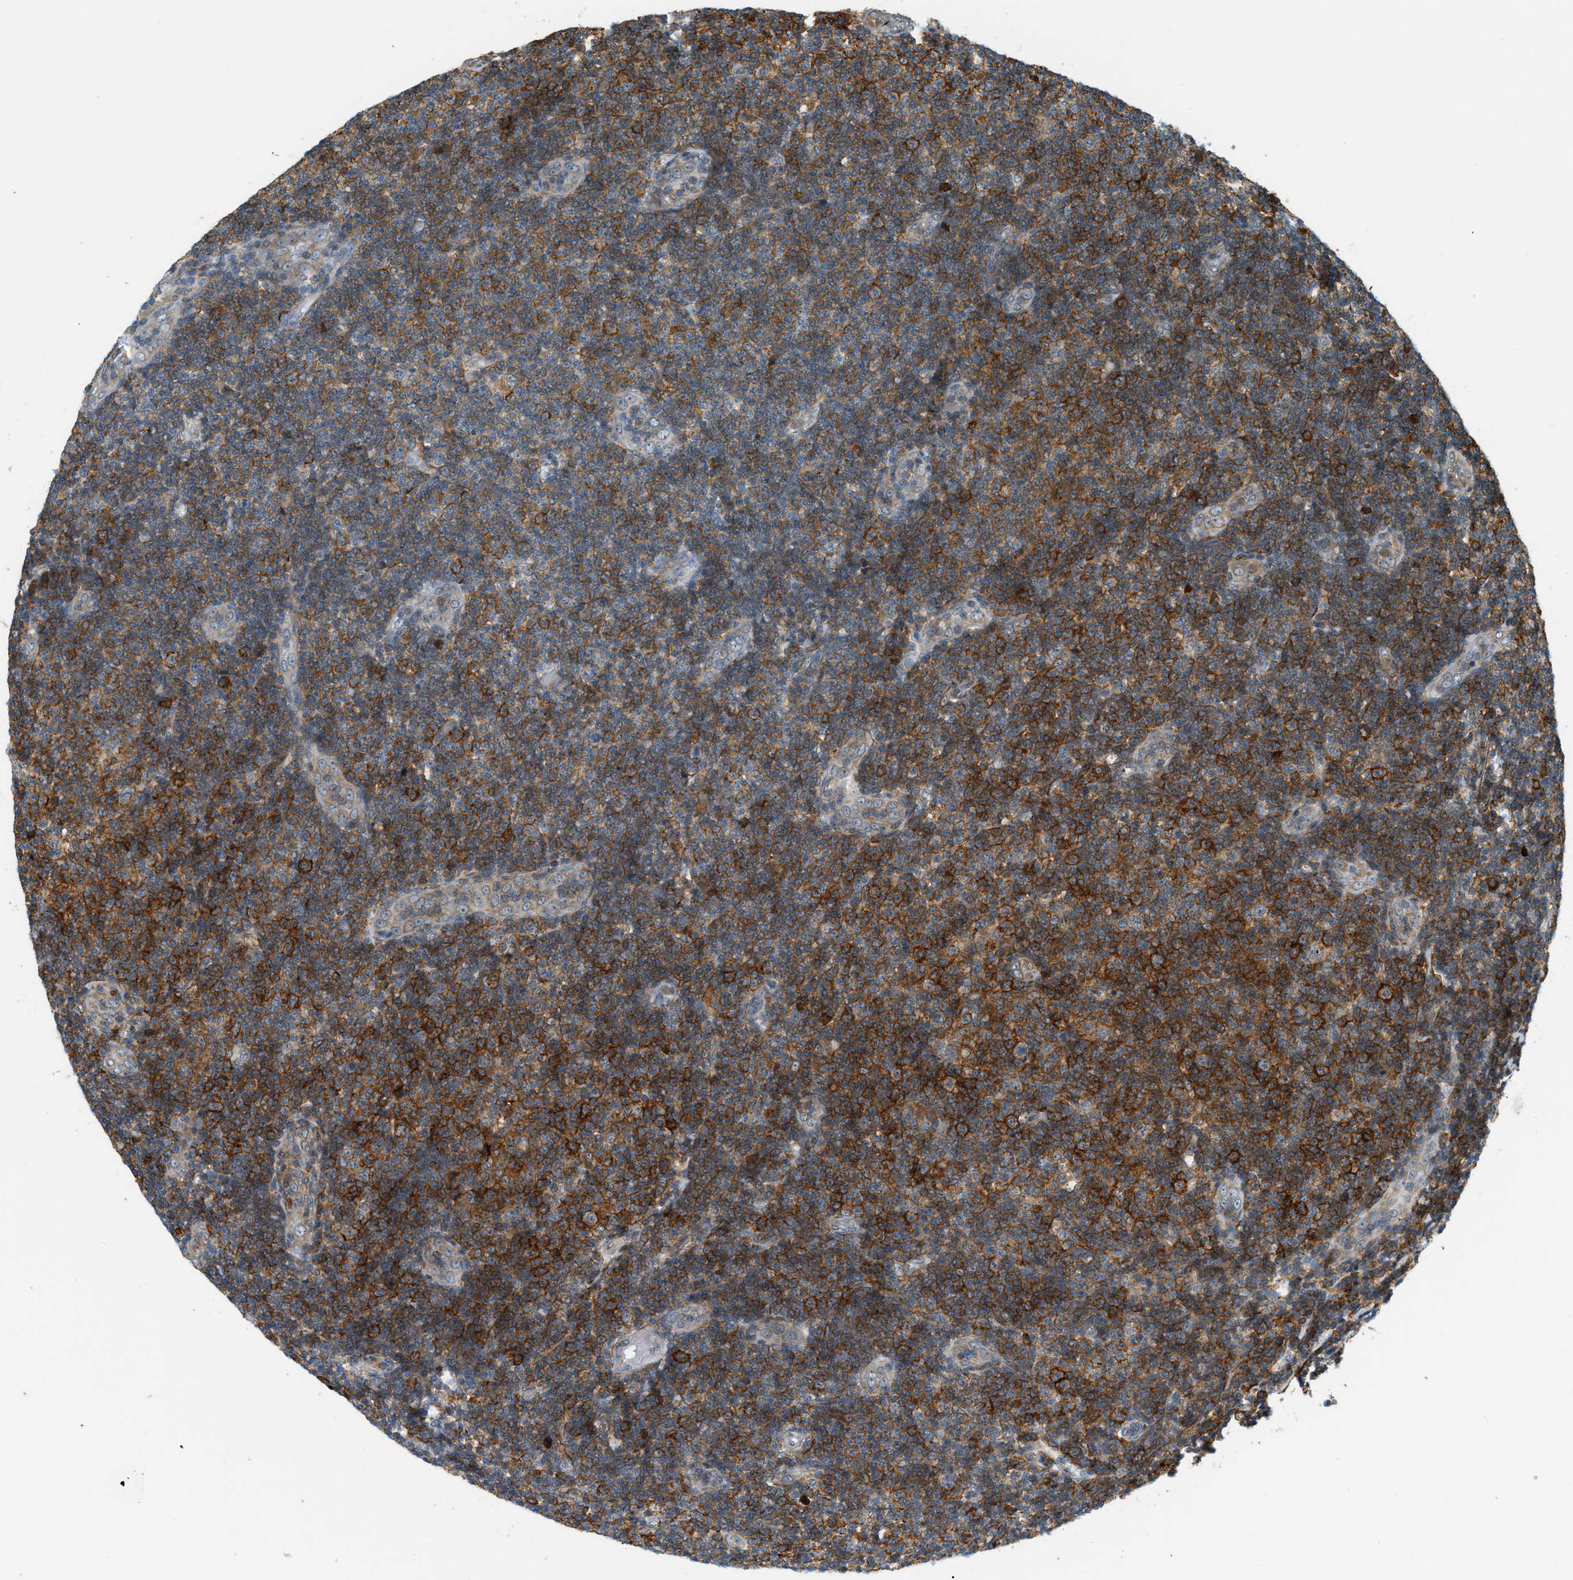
{"staining": {"intensity": "strong", "quantity": ">75%", "location": "cytoplasmic/membranous"}, "tissue": "lymphoma", "cell_type": "Tumor cells", "image_type": "cancer", "snomed": [{"axis": "morphology", "description": "Malignant lymphoma, non-Hodgkin's type, Low grade"}, {"axis": "topography", "description": "Lymph node"}], "caption": "Immunohistochemical staining of malignant lymphoma, non-Hodgkin's type (low-grade) shows high levels of strong cytoplasmic/membranous positivity in about >75% of tumor cells. Nuclei are stained in blue.", "gene": "SEMA4D", "patient": {"sex": "male", "age": 83}}